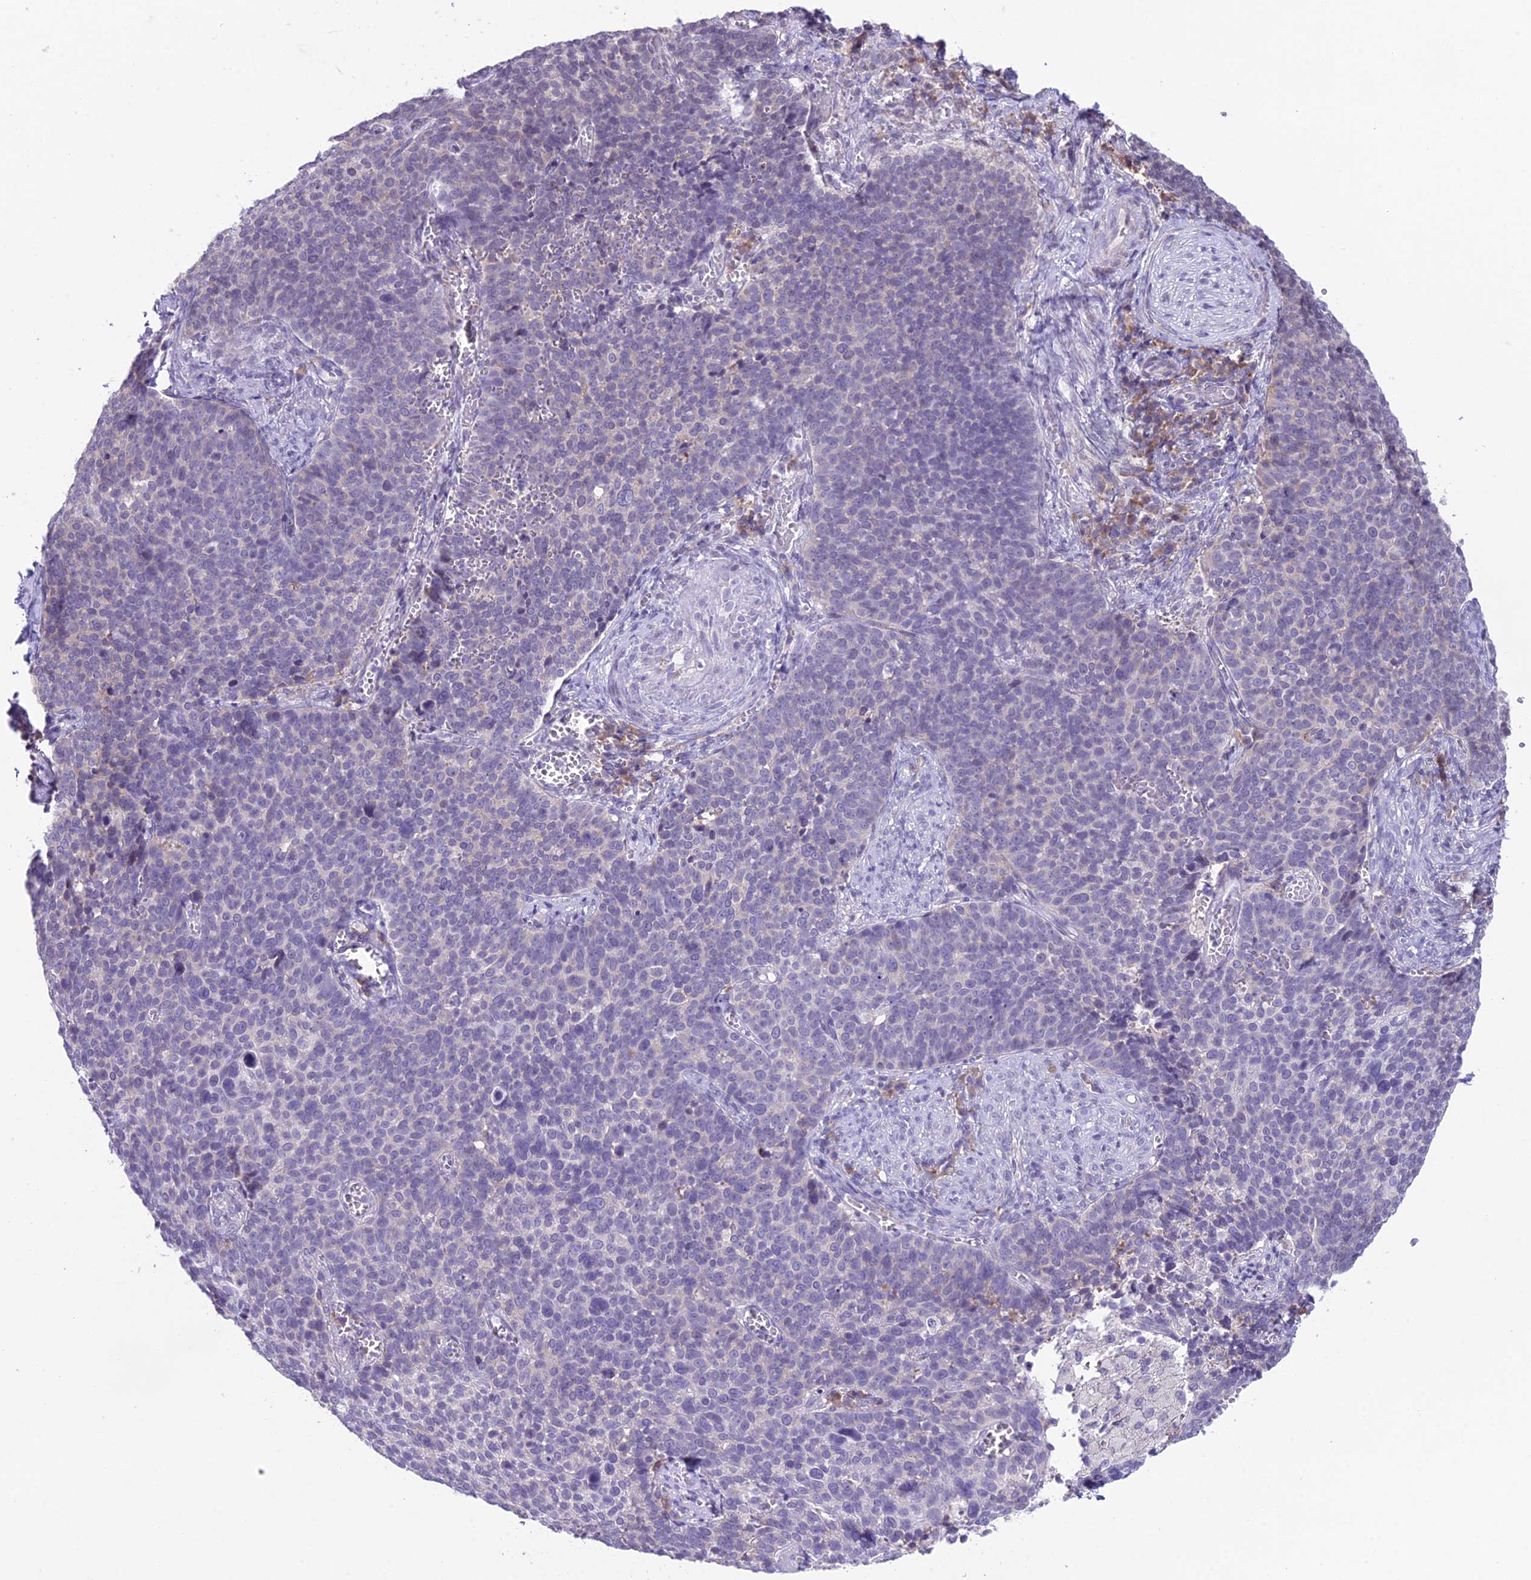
{"staining": {"intensity": "negative", "quantity": "none", "location": "none"}, "tissue": "cervical cancer", "cell_type": "Tumor cells", "image_type": "cancer", "snomed": [{"axis": "morphology", "description": "Normal tissue, NOS"}, {"axis": "morphology", "description": "Squamous cell carcinoma, NOS"}, {"axis": "topography", "description": "Cervix"}], "caption": "Tumor cells show no significant positivity in squamous cell carcinoma (cervical). (DAB IHC, high magnification).", "gene": "RPS26", "patient": {"sex": "female", "age": 39}}